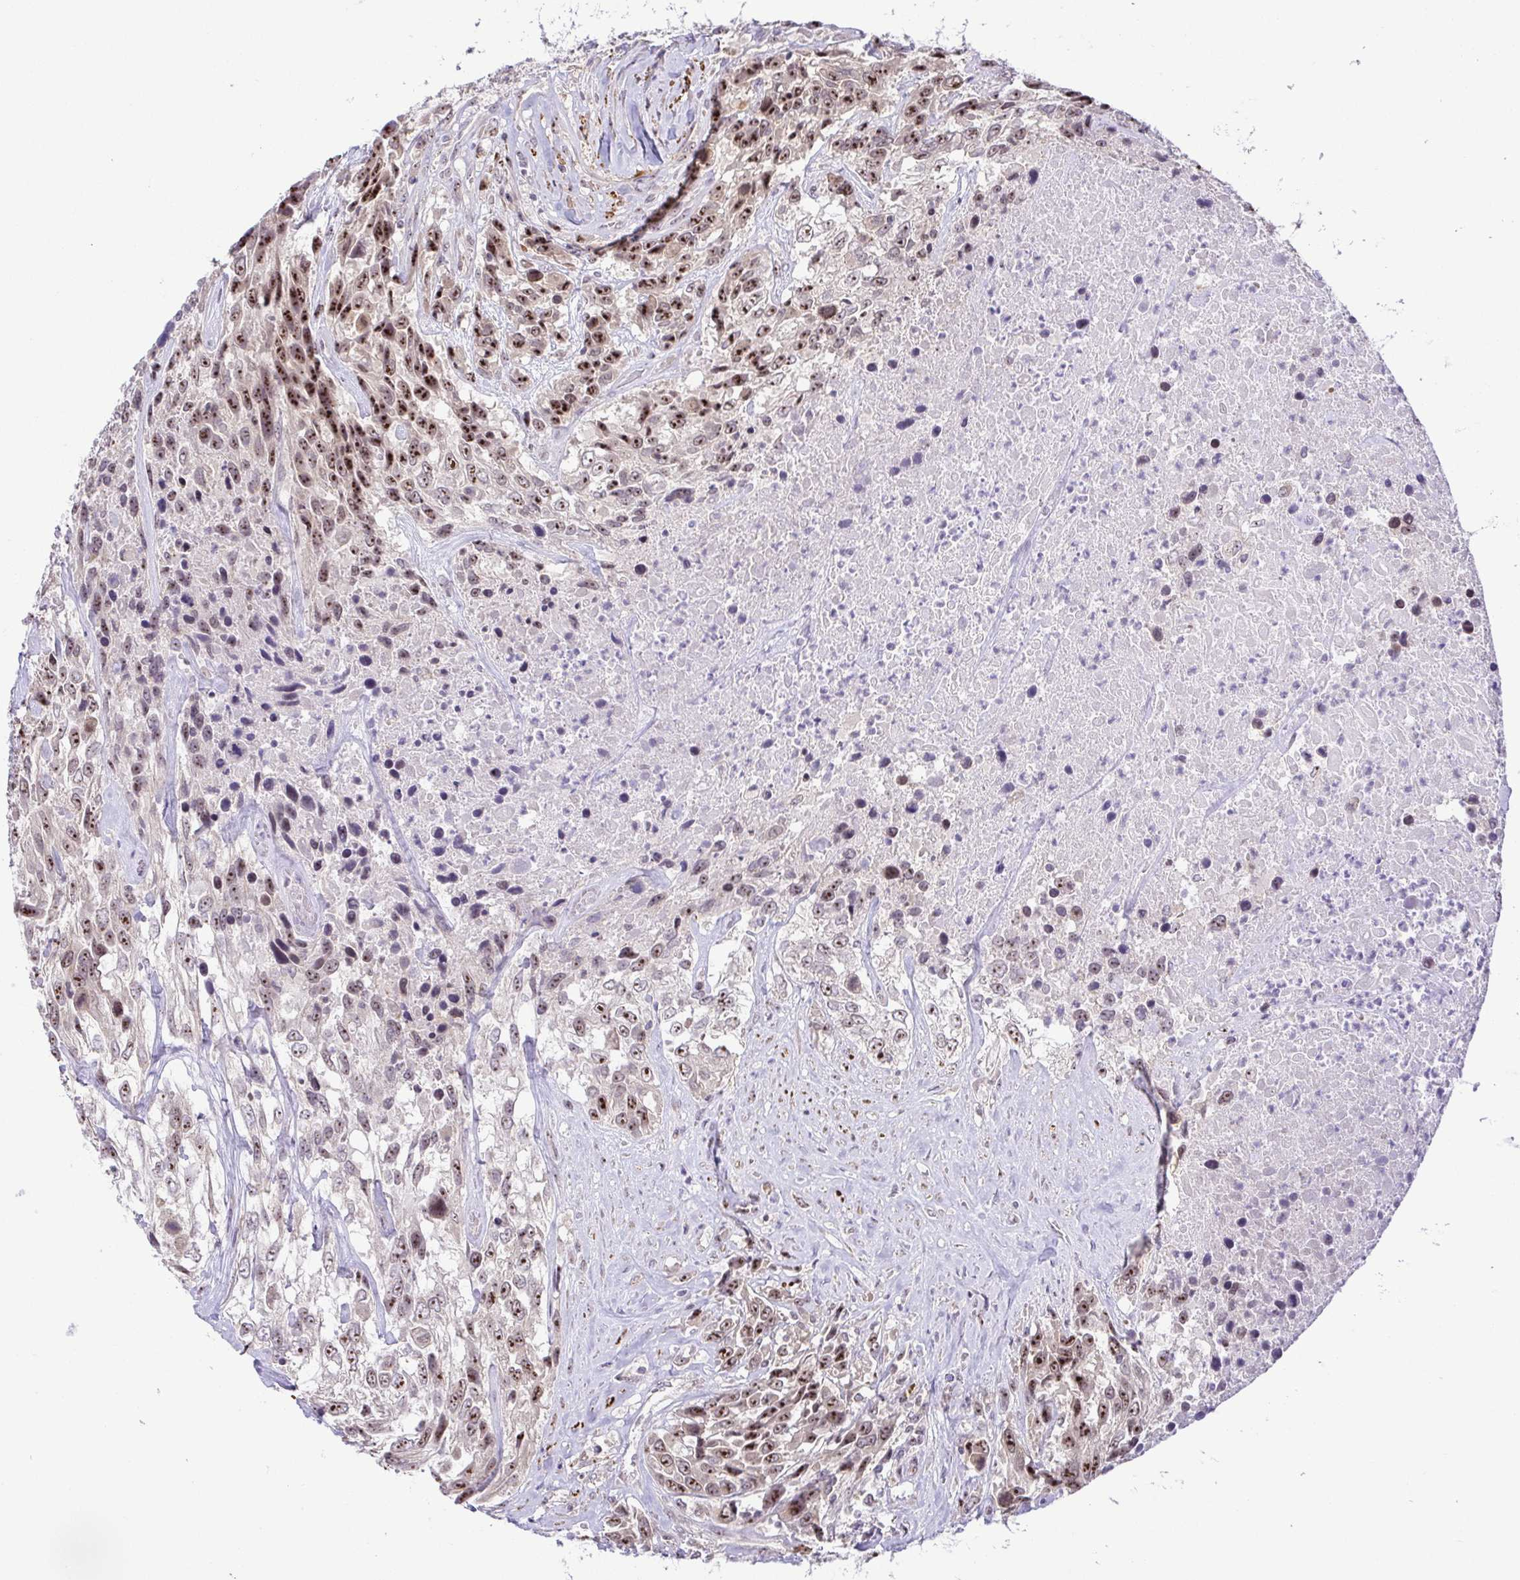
{"staining": {"intensity": "moderate", "quantity": "25%-75%", "location": "nuclear"}, "tissue": "urothelial cancer", "cell_type": "Tumor cells", "image_type": "cancer", "snomed": [{"axis": "morphology", "description": "Urothelial carcinoma, High grade"}, {"axis": "topography", "description": "Urinary bladder"}], "caption": "Immunohistochemistry image of neoplastic tissue: human urothelial cancer stained using immunohistochemistry (IHC) demonstrates medium levels of moderate protein expression localized specifically in the nuclear of tumor cells, appearing as a nuclear brown color.", "gene": "RSL24D1", "patient": {"sex": "female", "age": 70}}